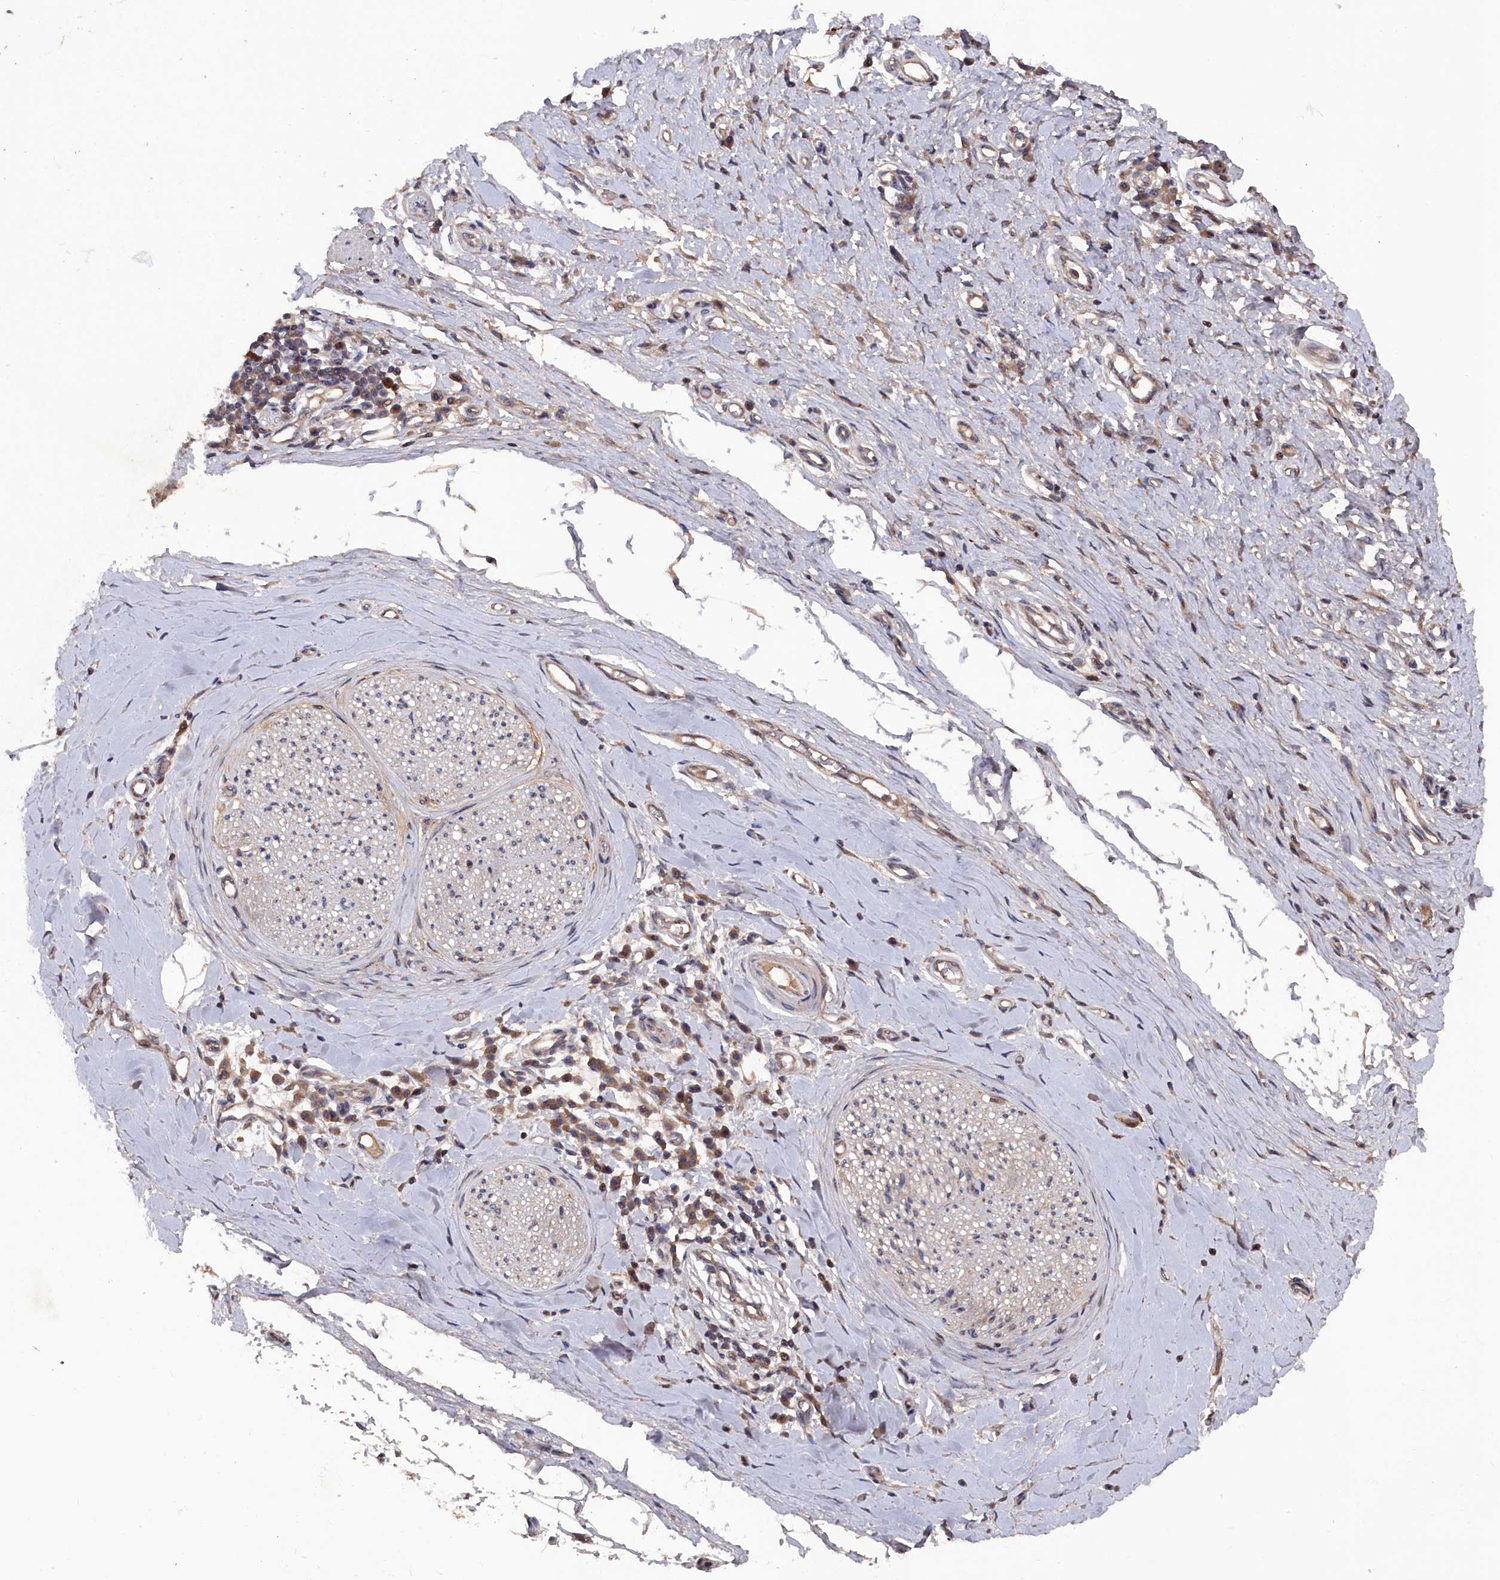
{"staining": {"intensity": "moderate", "quantity": "25%-75%", "location": "cytoplasmic/membranous"}, "tissue": "adipose tissue", "cell_type": "Adipocytes", "image_type": "normal", "snomed": [{"axis": "morphology", "description": "Normal tissue, NOS"}, {"axis": "morphology", "description": "Adenocarcinoma, NOS"}, {"axis": "topography", "description": "Esophagus"}, {"axis": "topography", "description": "Stomach, upper"}, {"axis": "topography", "description": "Peripheral nerve tissue"}], "caption": "Protein expression by immunohistochemistry reveals moderate cytoplasmic/membranous expression in approximately 25%-75% of adipocytes in normal adipose tissue. Nuclei are stained in blue.", "gene": "TMC5", "patient": {"sex": "male", "age": 62}}